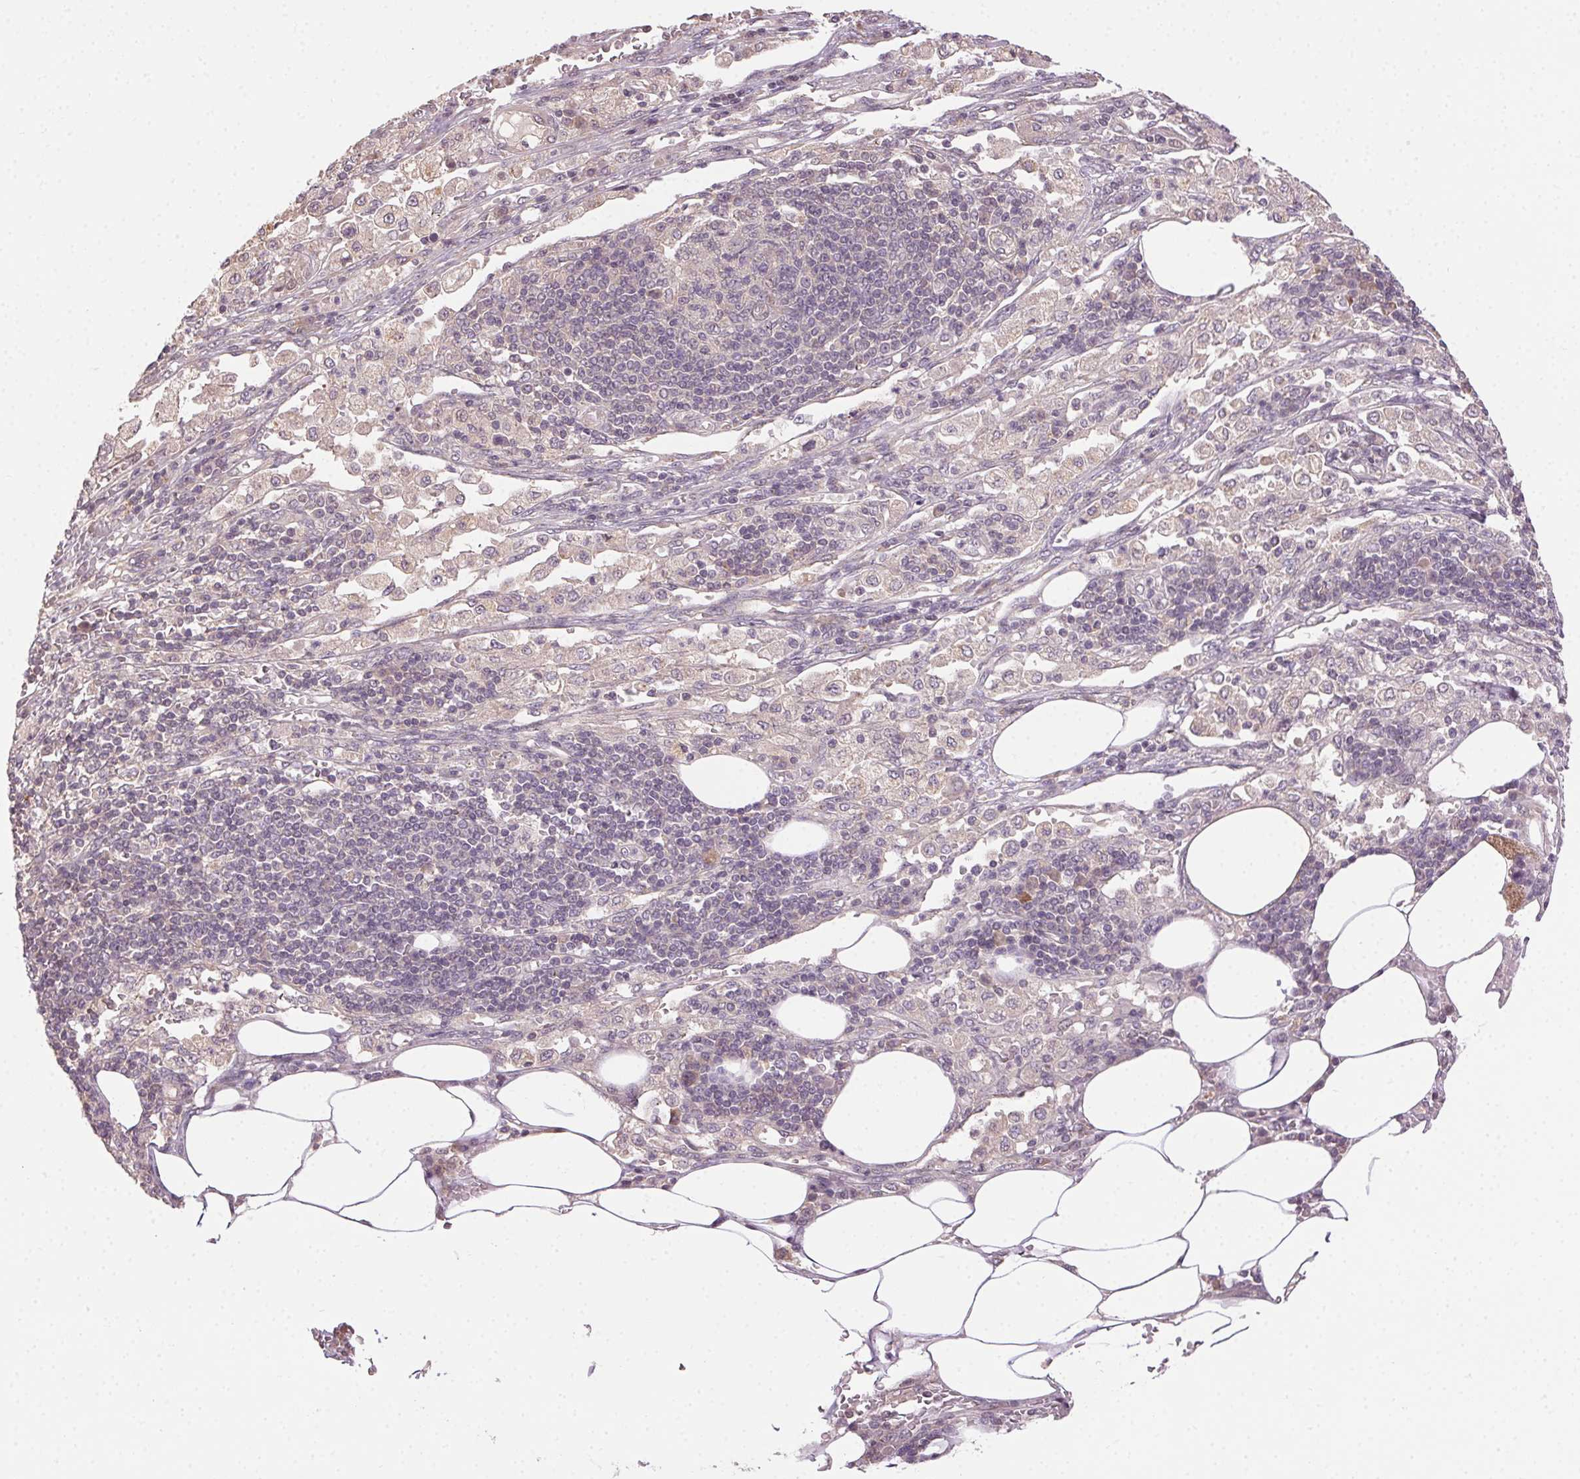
{"staining": {"intensity": "weak", "quantity": "<25%", "location": "cytoplasmic/membranous"}, "tissue": "pancreatic cancer", "cell_type": "Tumor cells", "image_type": "cancer", "snomed": [{"axis": "morphology", "description": "Adenocarcinoma, NOS"}, {"axis": "topography", "description": "Pancreas"}], "caption": "High power microscopy image of an IHC micrograph of pancreatic cancer (adenocarcinoma), revealing no significant expression in tumor cells. Brightfield microscopy of immunohistochemistry (IHC) stained with DAB (brown) and hematoxylin (blue), captured at high magnification.", "gene": "ATP1B3", "patient": {"sex": "female", "age": 61}}